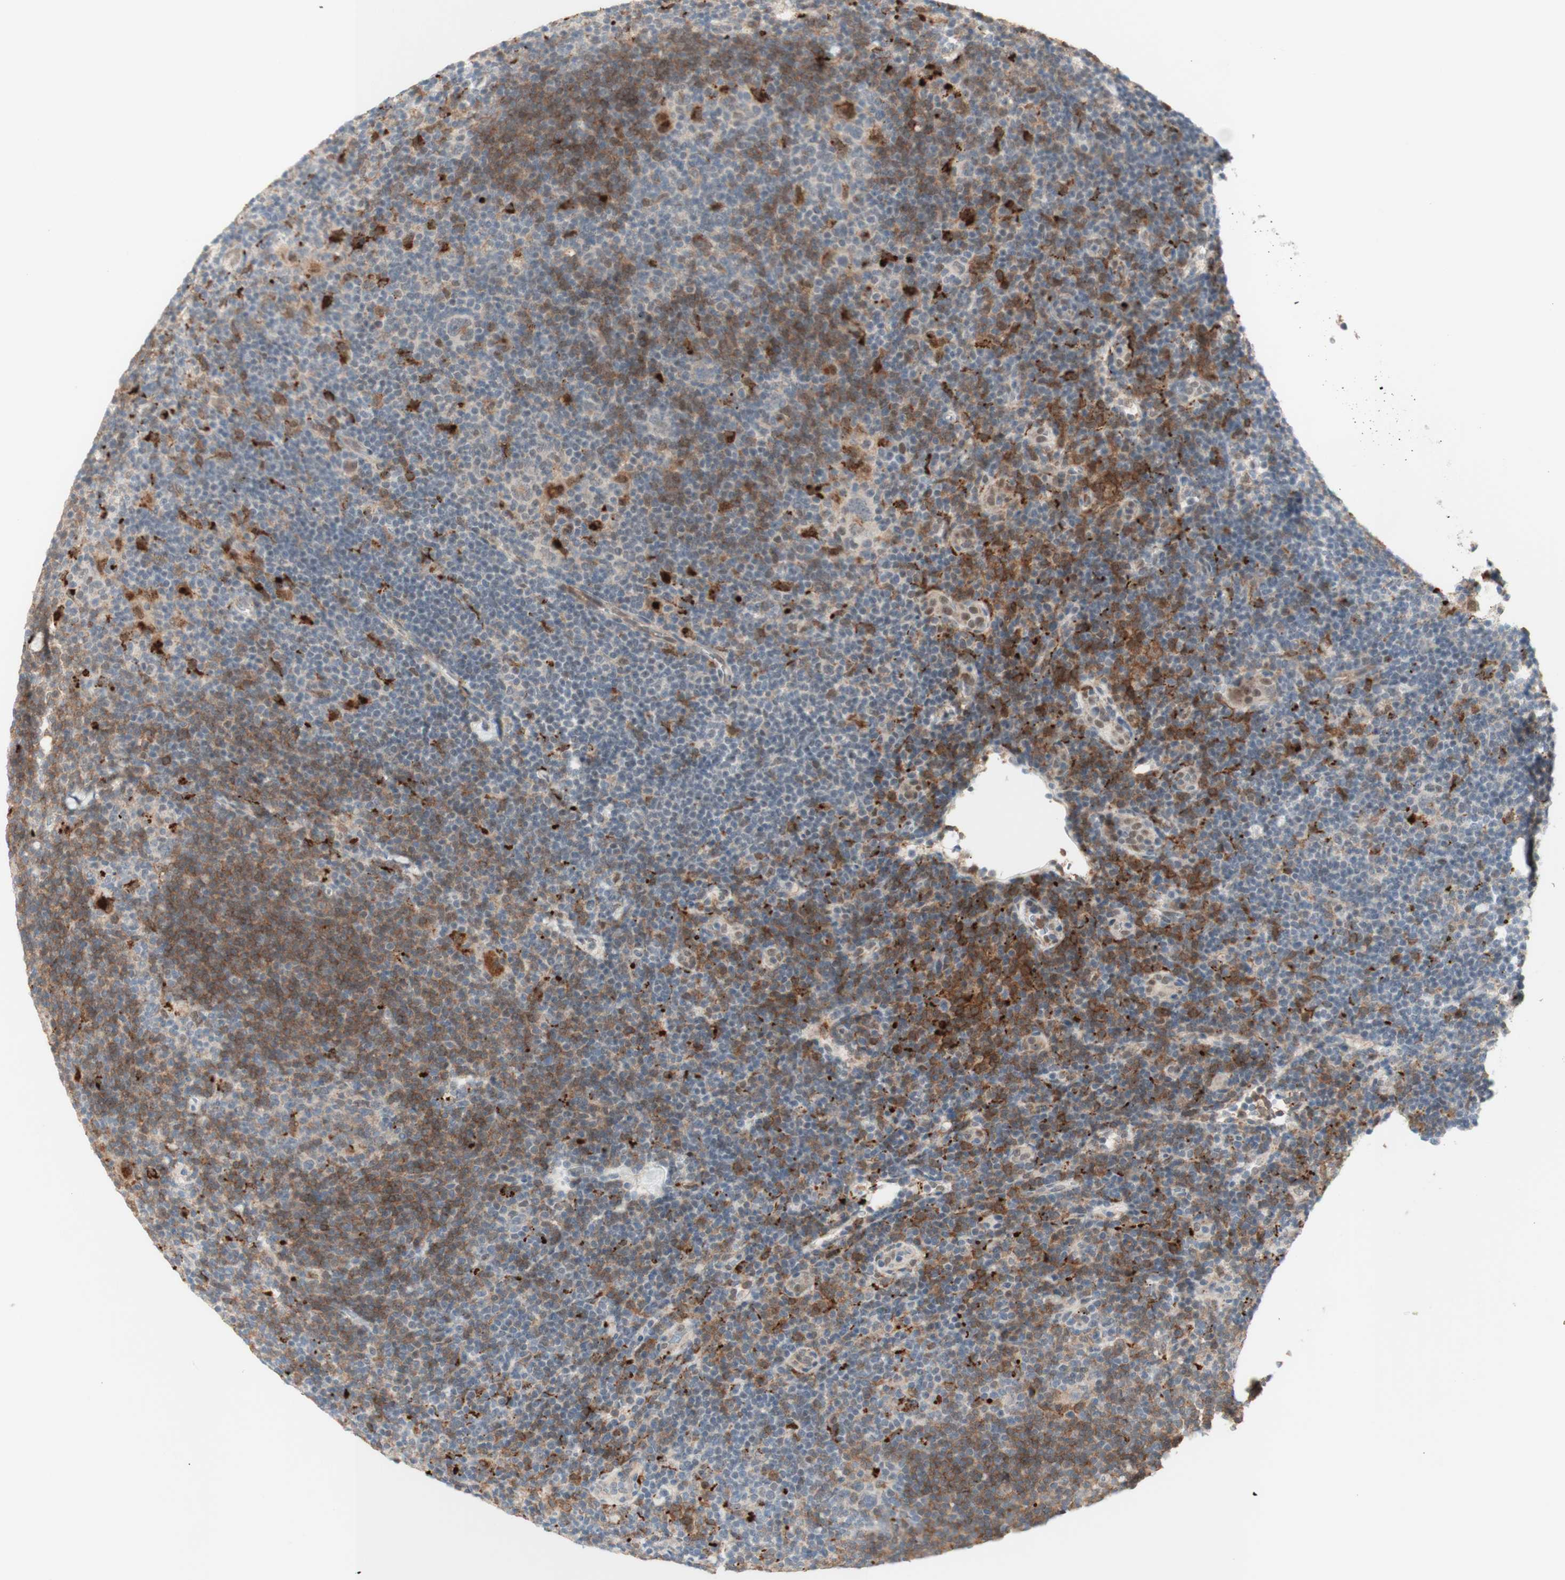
{"staining": {"intensity": "negative", "quantity": "none", "location": "none"}, "tissue": "lymphoma", "cell_type": "Tumor cells", "image_type": "cancer", "snomed": [{"axis": "morphology", "description": "Hodgkin's disease, NOS"}, {"axis": "topography", "description": "Lymph node"}], "caption": "An image of Hodgkin's disease stained for a protein exhibits no brown staining in tumor cells.", "gene": "GAPT", "patient": {"sex": "female", "age": 57}}